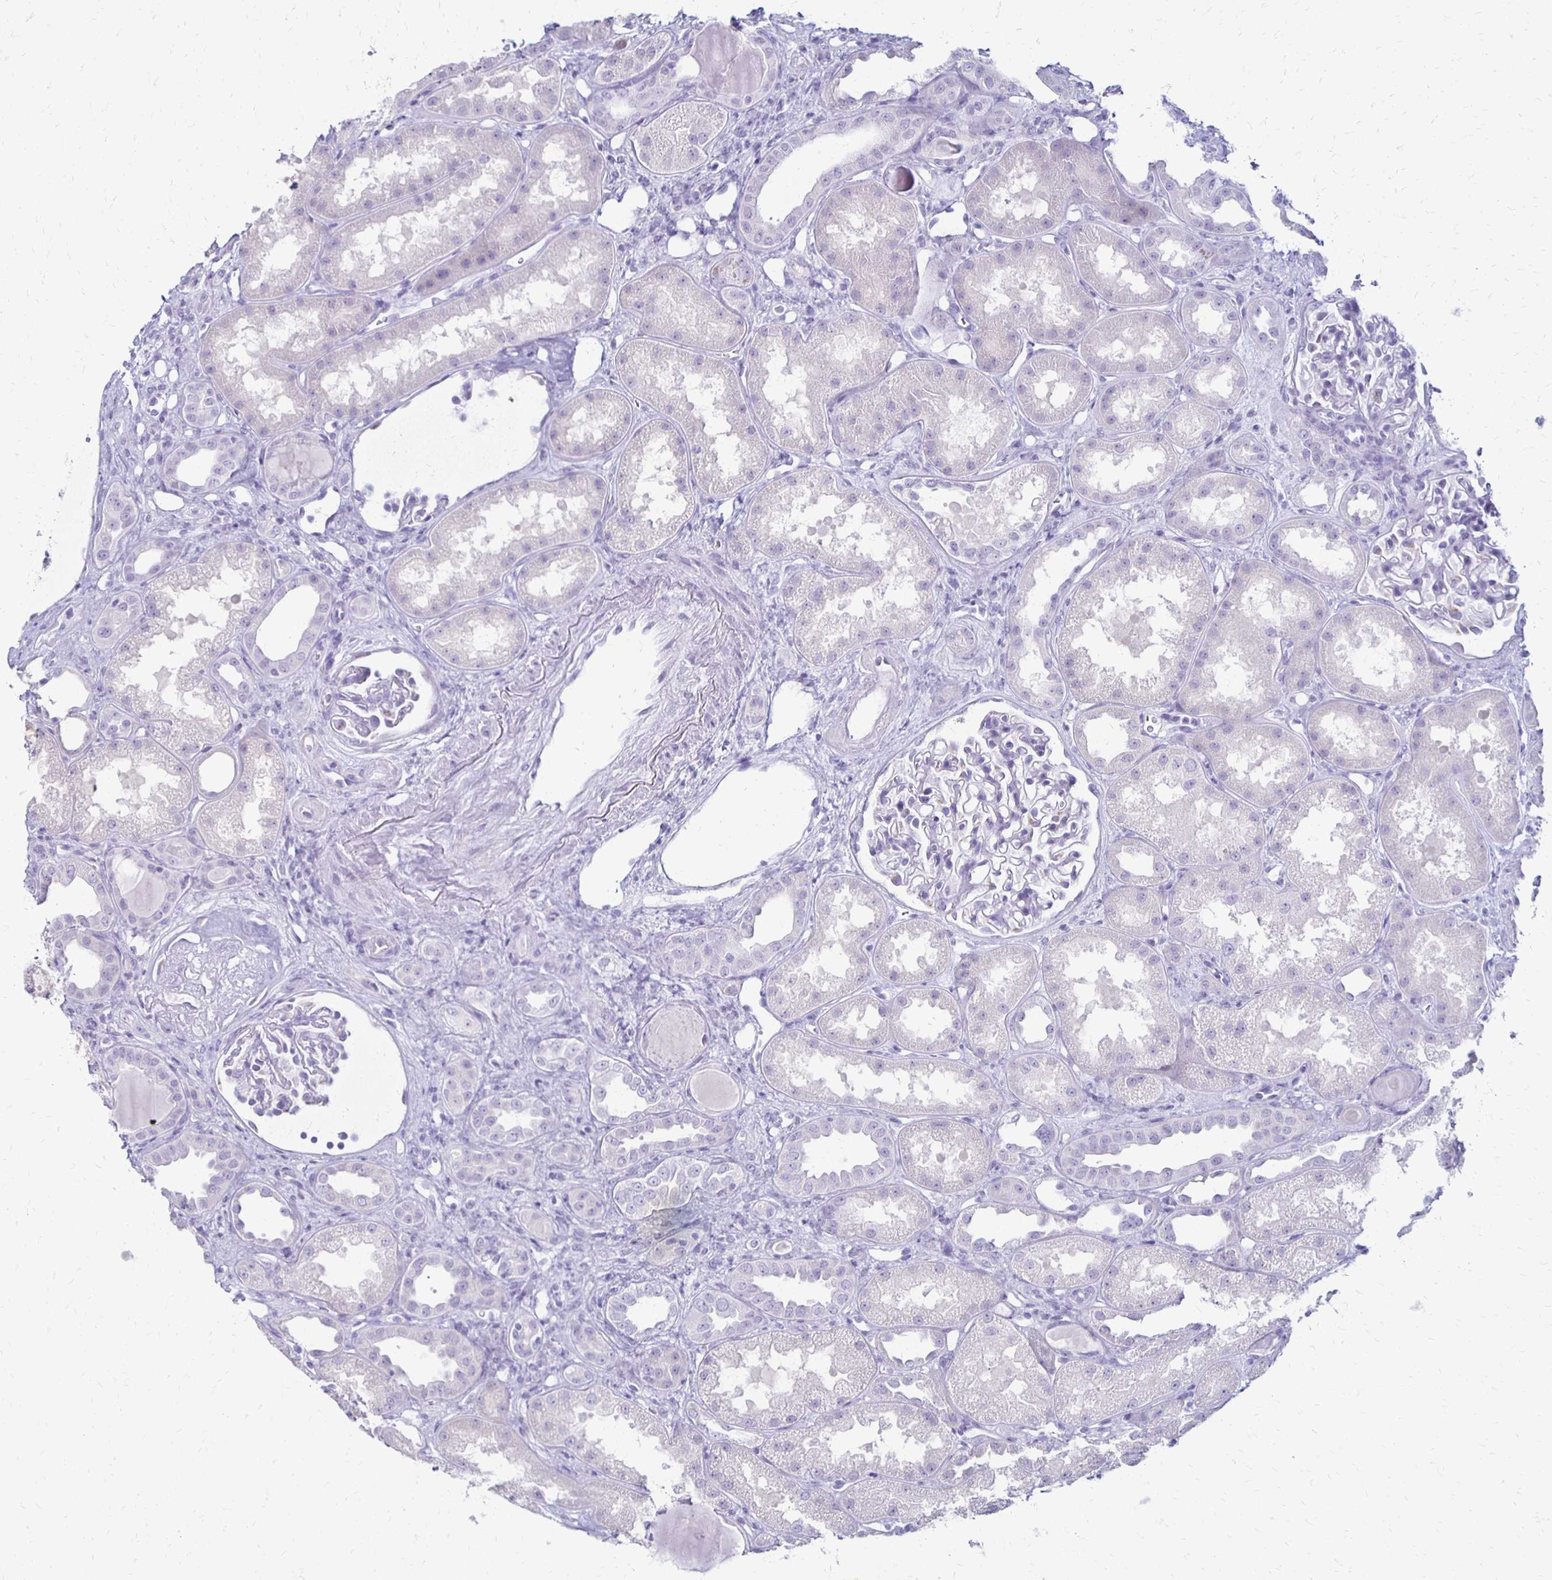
{"staining": {"intensity": "negative", "quantity": "none", "location": "none"}, "tissue": "kidney", "cell_type": "Cells in glomeruli", "image_type": "normal", "snomed": [{"axis": "morphology", "description": "Normal tissue, NOS"}, {"axis": "topography", "description": "Kidney"}], "caption": "Immunohistochemistry micrograph of unremarkable kidney stained for a protein (brown), which exhibits no positivity in cells in glomeruli. (DAB (3,3'-diaminobenzidine) immunohistochemistry, high magnification).", "gene": "RYR1", "patient": {"sex": "male", "age": 61}}